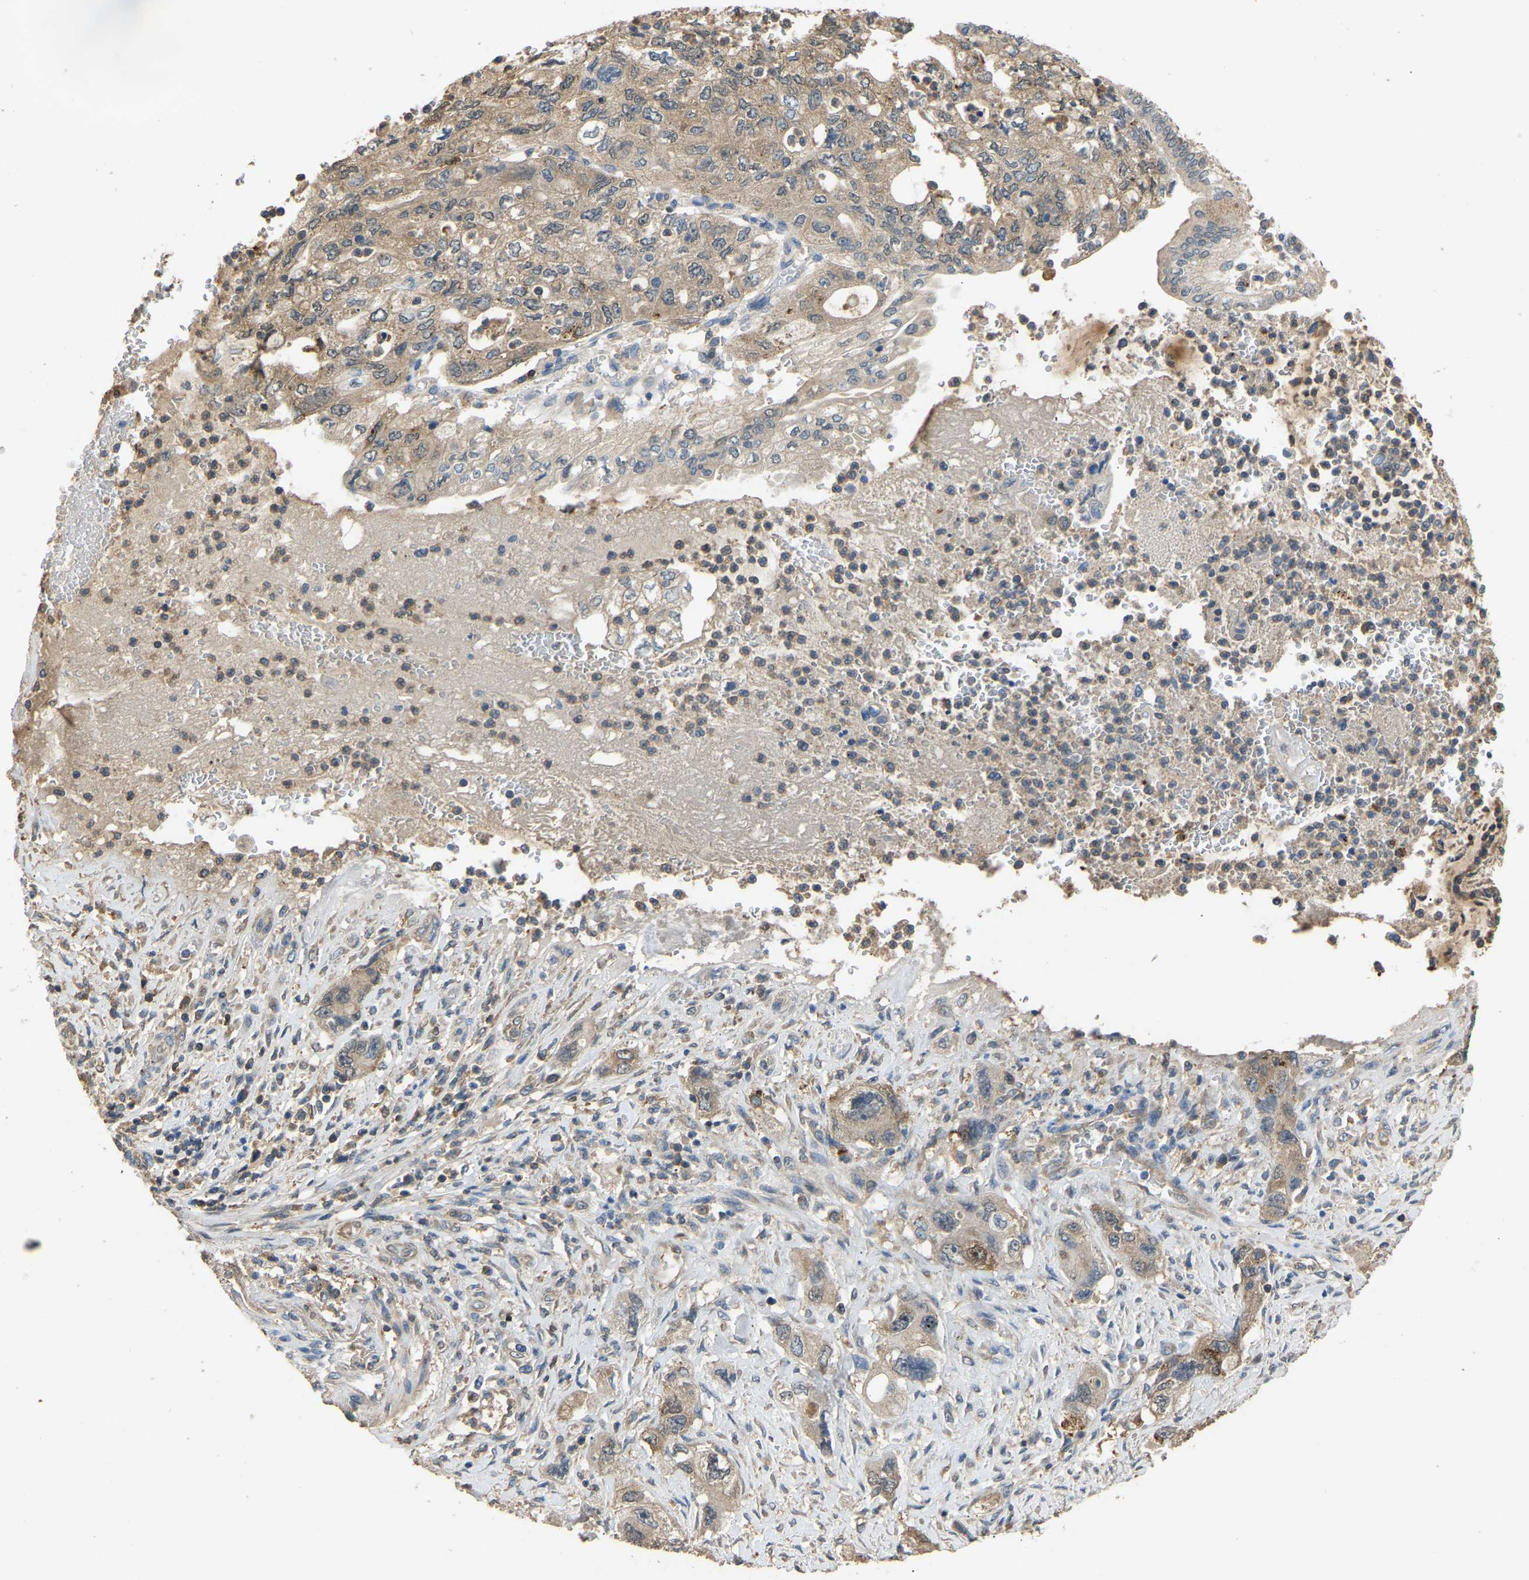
{"staining": {"intensity": "moderate", "quantity": ">75%", "location": "cytoplasmic/membranous"}, "tissue": "pancreatic cancer", "cell_type": "Tumor cells", "image_type": "cancer", "snomed": [{"axis": "morphology", "description": "Adenocarcinoma, NOS"}, {"axis": "topography", "description": "Pancreas"}], "caption": "Immunohistochemistry (IHC) staining of pancreatic adenocarcinoma, which reveals medium levels of moderate cytoplasmic/membranous expression in about >75% of tumor cells indicating moderate cytoplasmic/membranous protein positivity. The staining was performed using DAB (brown) for protein detection and nuclei were counterstained in hematoxylin (blue).", "gene": "TUFM", "patient": {"sex": "female", "age": 73}}